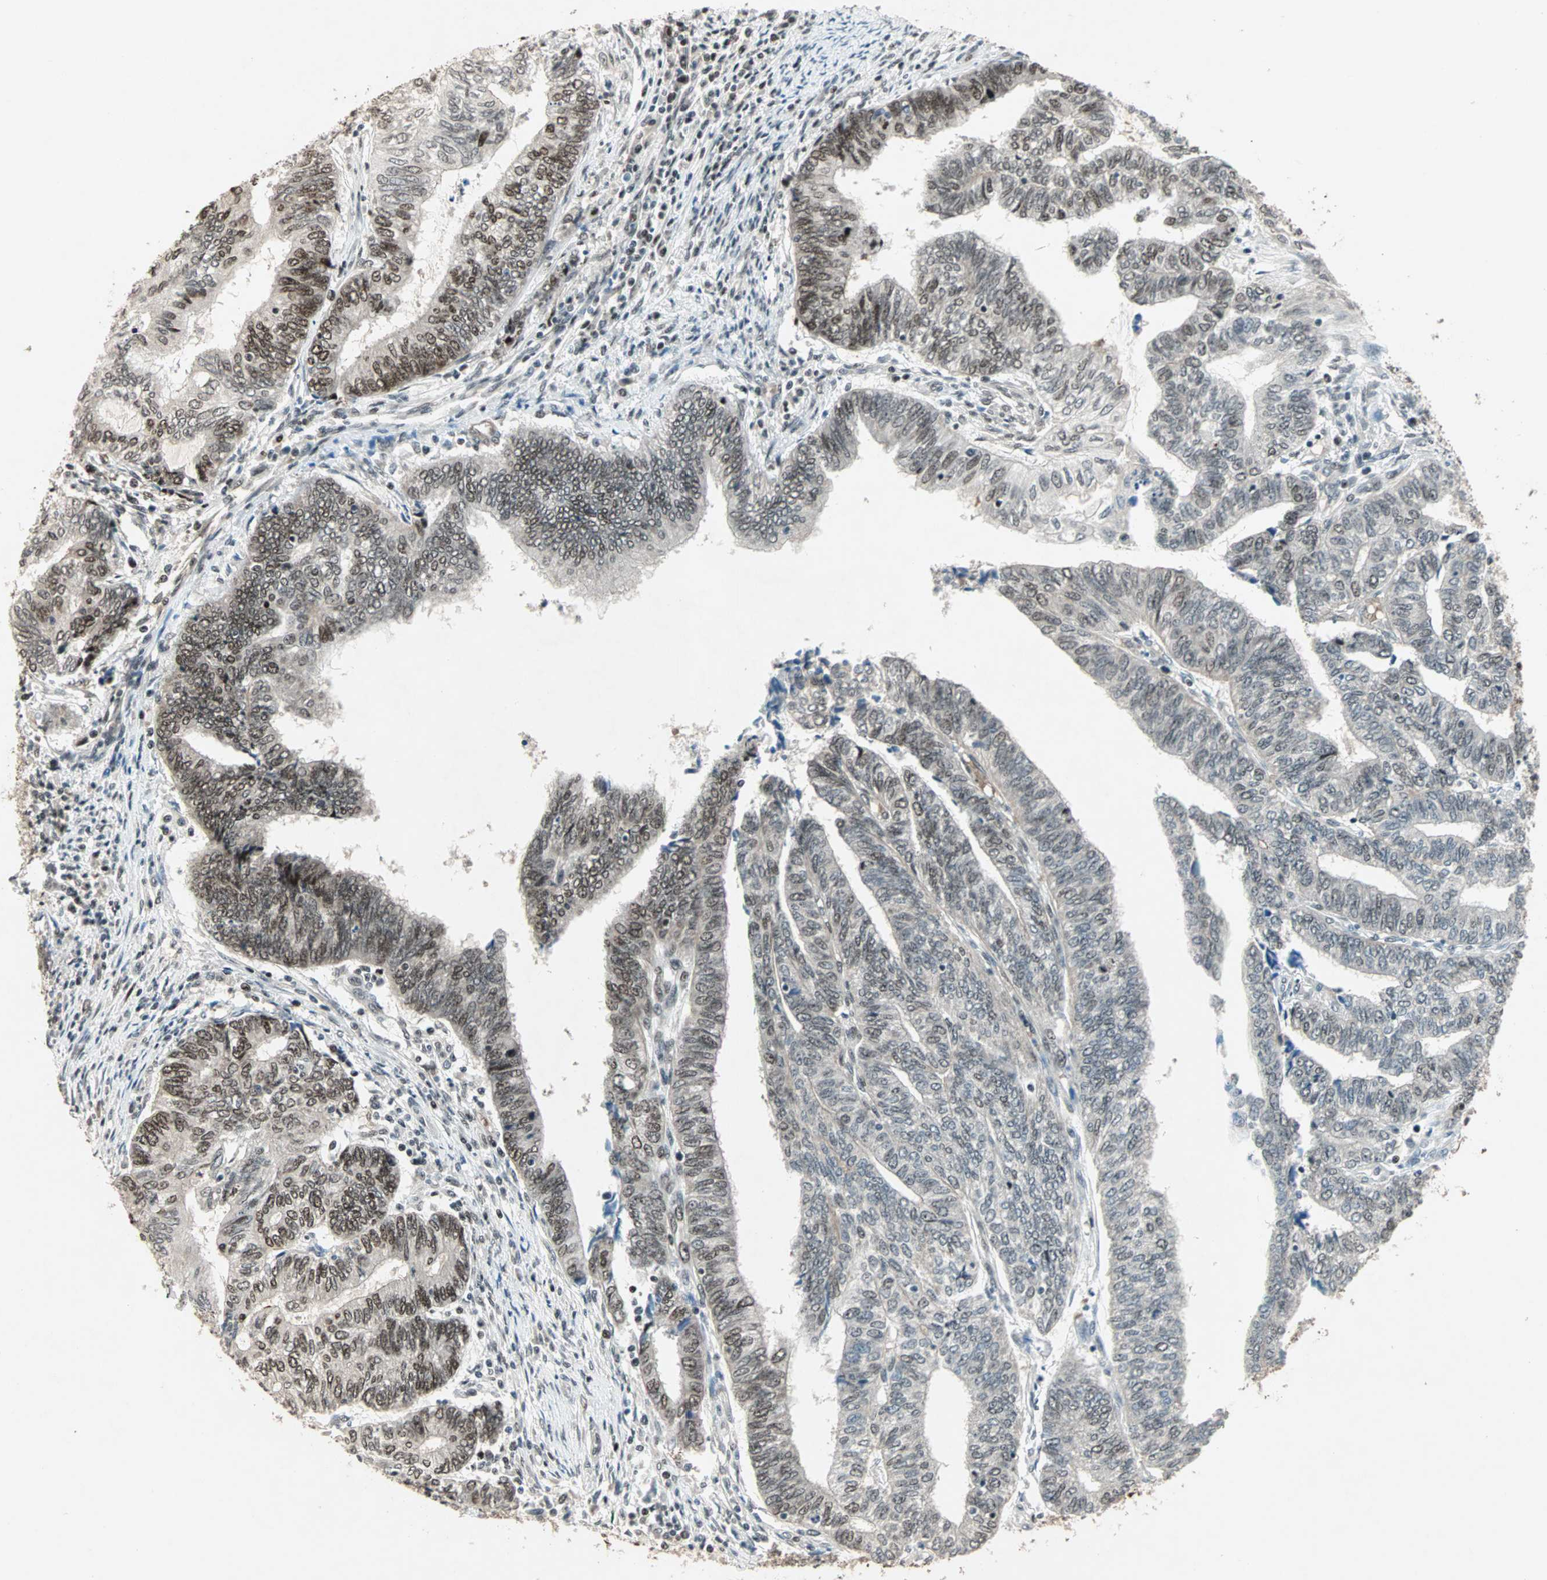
{"staining": {"intensity": "moderate", "quantity": "25%-75%", "location": "nuclear"}, "tissue": "endometrial cancer", "cell_type": "Tumor cells", "image_type": "cancer", "snomed": [{"axis": "morphology", "description": "Adenocarcinoma, NOS"}, {"axis": "topography", "description": "Uterus"}, {"axis": "topography", "description": "Endometrium"}], "caption": "This is a photomicrograph of immunohistochemistry staining of endometrial cancer (adenocarcinoma), which shows moderate expression in the nuclear of tumor cells.", "gene": "MDC1", "patient": {"sex": "female", "age": 70}}